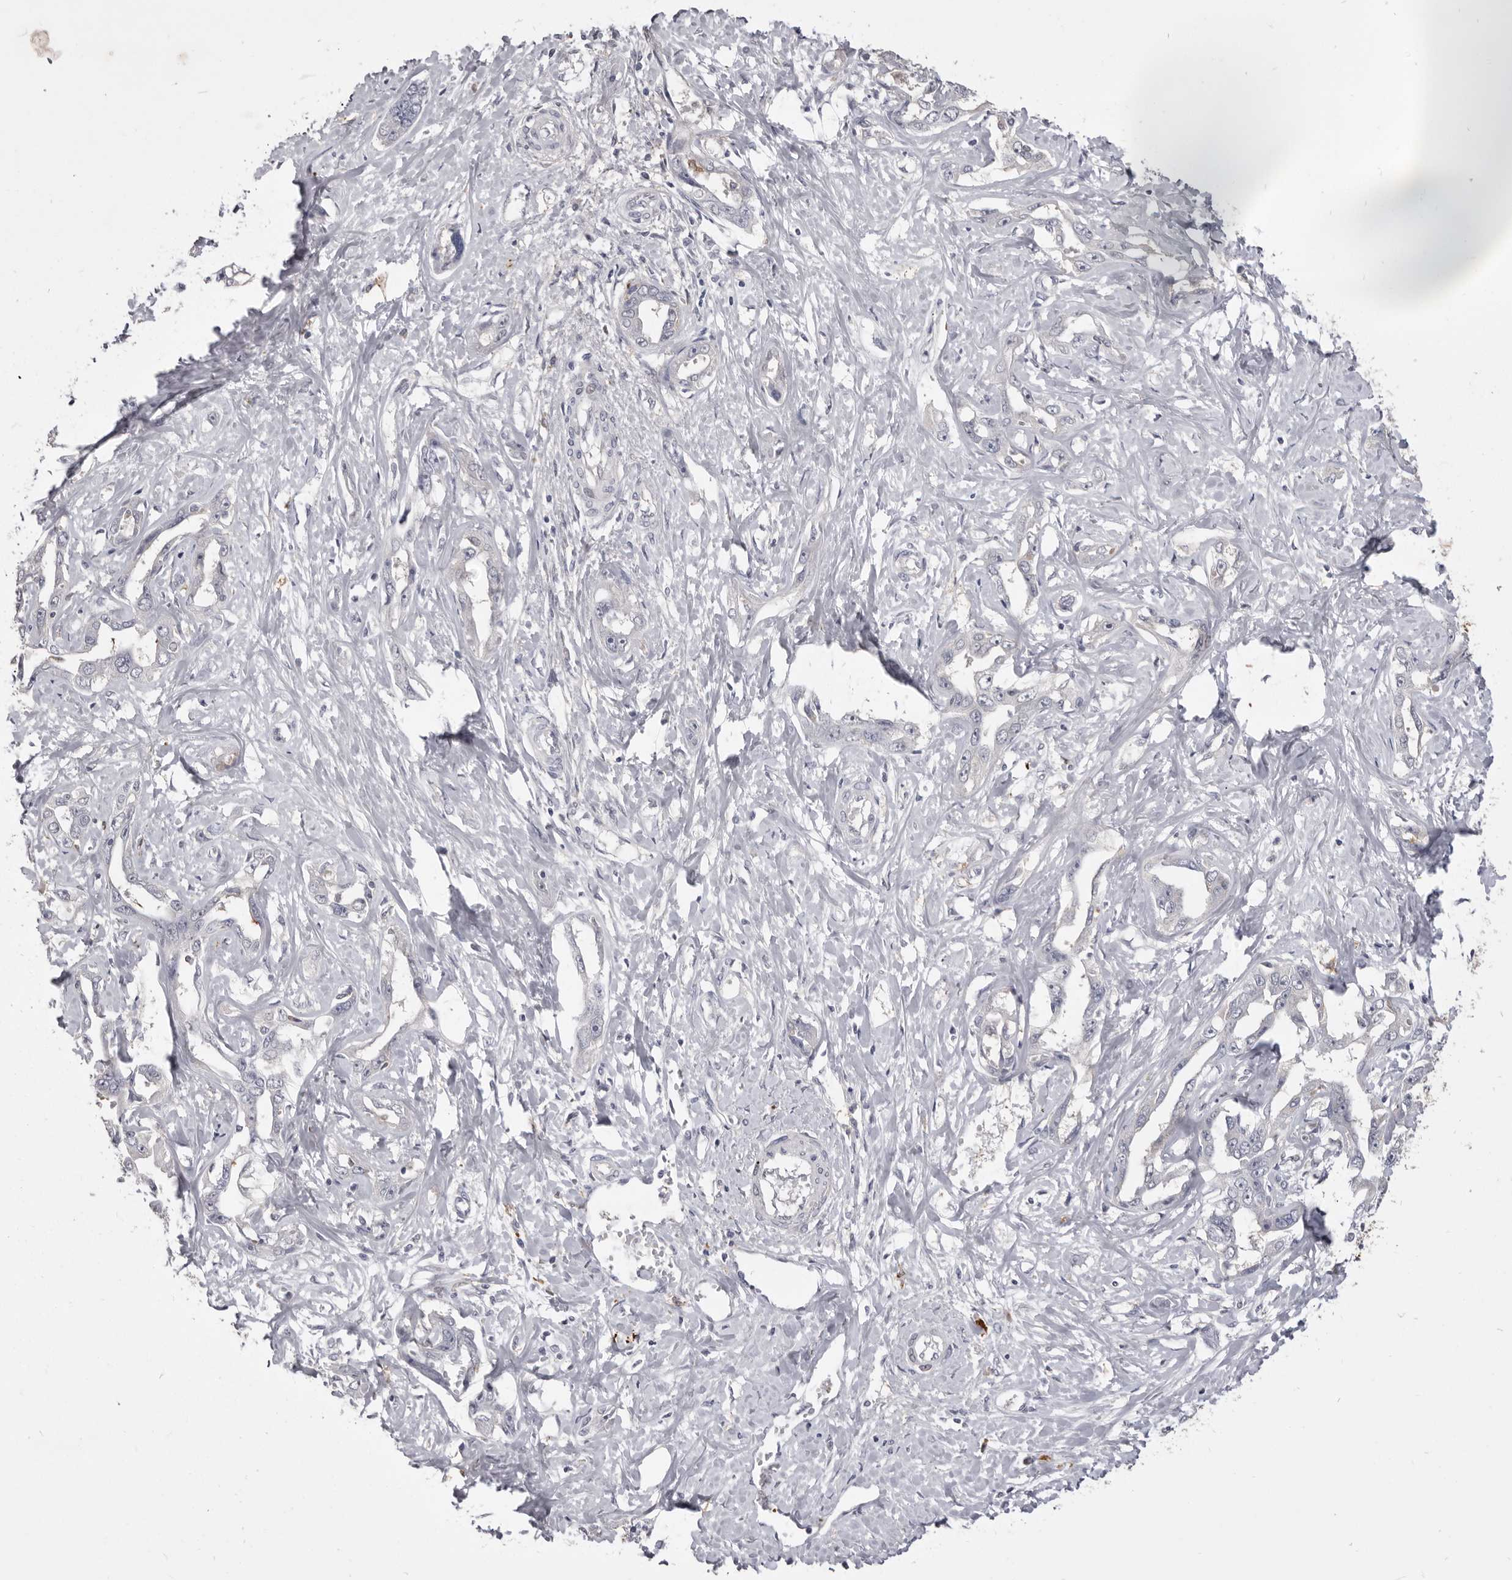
{"staining": {"intensity": "negative", "quantity": "none", "location": "none"}, "tissue": "liver cancer", "cell_type": "Tumor cells", "image_type": "cancer", "snomed": [{"axis": "morphology", "description": "Cholangiocarcinoma"}, {"axis": "topography", "description": "Liver"}], "caption": "Immunohistochemistry photomicrograph of human liver cancer (cholangiocarcinoma) stained for a protein (brown), which reveals no positivity in tumor cells. (Immunohistochemistry (ihc), brightfield microscopy, high magnification).", "gene": "VPS45", "patient": {"sex": "male", "age": 59}}